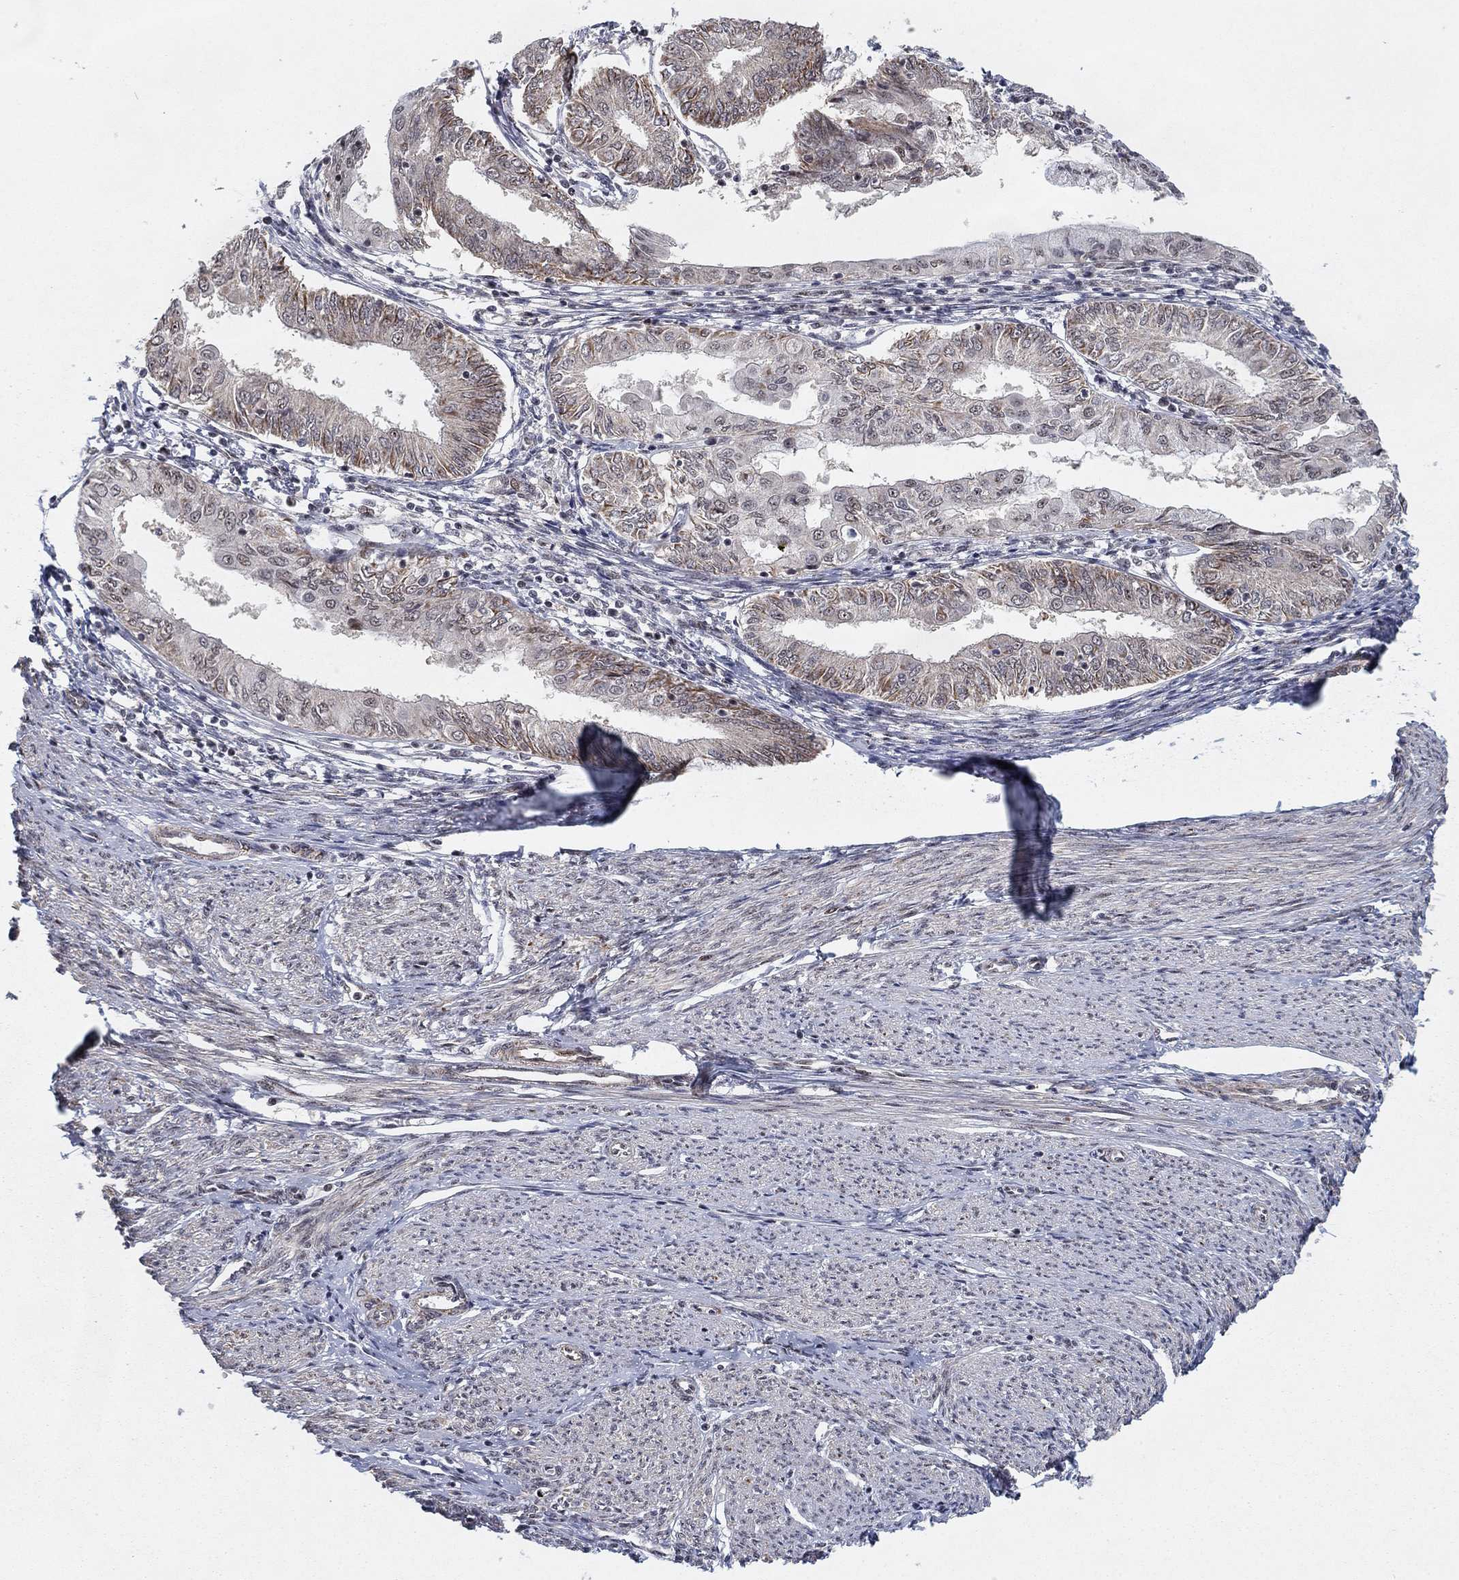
{"staining": {"intensity": "weak", "quantity": "25%-75%", "location": "cytoplasmic/membranous"}, "tissue": "endometrial cancer", "cell_type": "Tumor cells", "image_type": "cancer", "snomed": [{"axis": "morphology", "description": "Adenocarcinoma, NOS"}, {"axis": "topography", "description": "Endometrium"}], "caption": "Protein staining of endometrial cancer (adenocarcinoma) tissue shows weak cytoplasmic/membranous positivity in about 25%-75% of tumor cells.", "gene": "ZNF395", "patient": {"sex": "female", "age": 68}}